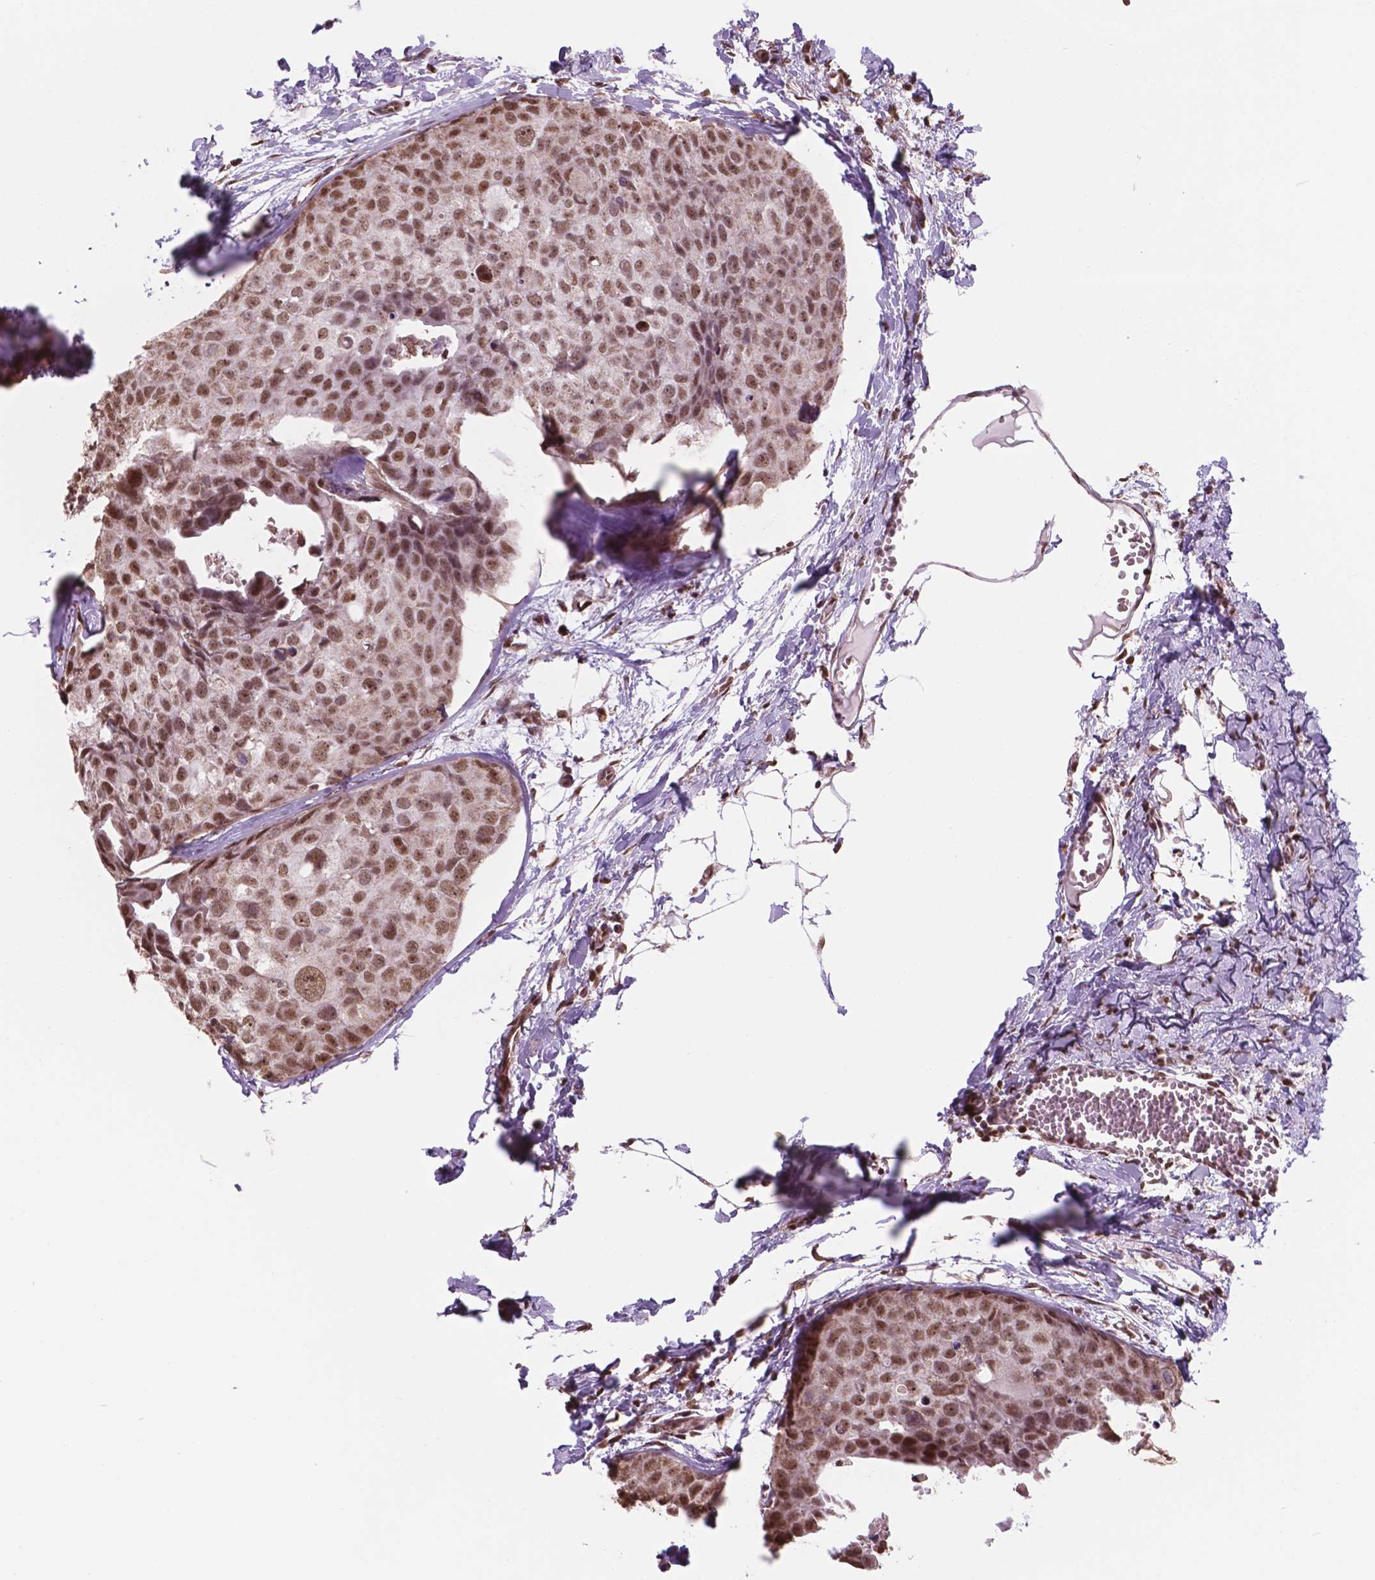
{"staining": {"intensity": "moderate", "quantity": ">75%", "location": "nuclear"}, "tissue": "breast cancer", "cell_type": "Tumor cells", "image_type": "cancer", "snomed": [{"axis": "morphology", "description": "Duct carcinoma"}, {"axis": "topography", "description": "Breast"}], "caption": "The micrograph reveals a brown stain indicating the presence of a protein in the nuclear of tumor cells in breast cancer (invasive ductal carcinoma).", "gene": "NDUFA10", "patient": {"sex": "female", "age": 38}}